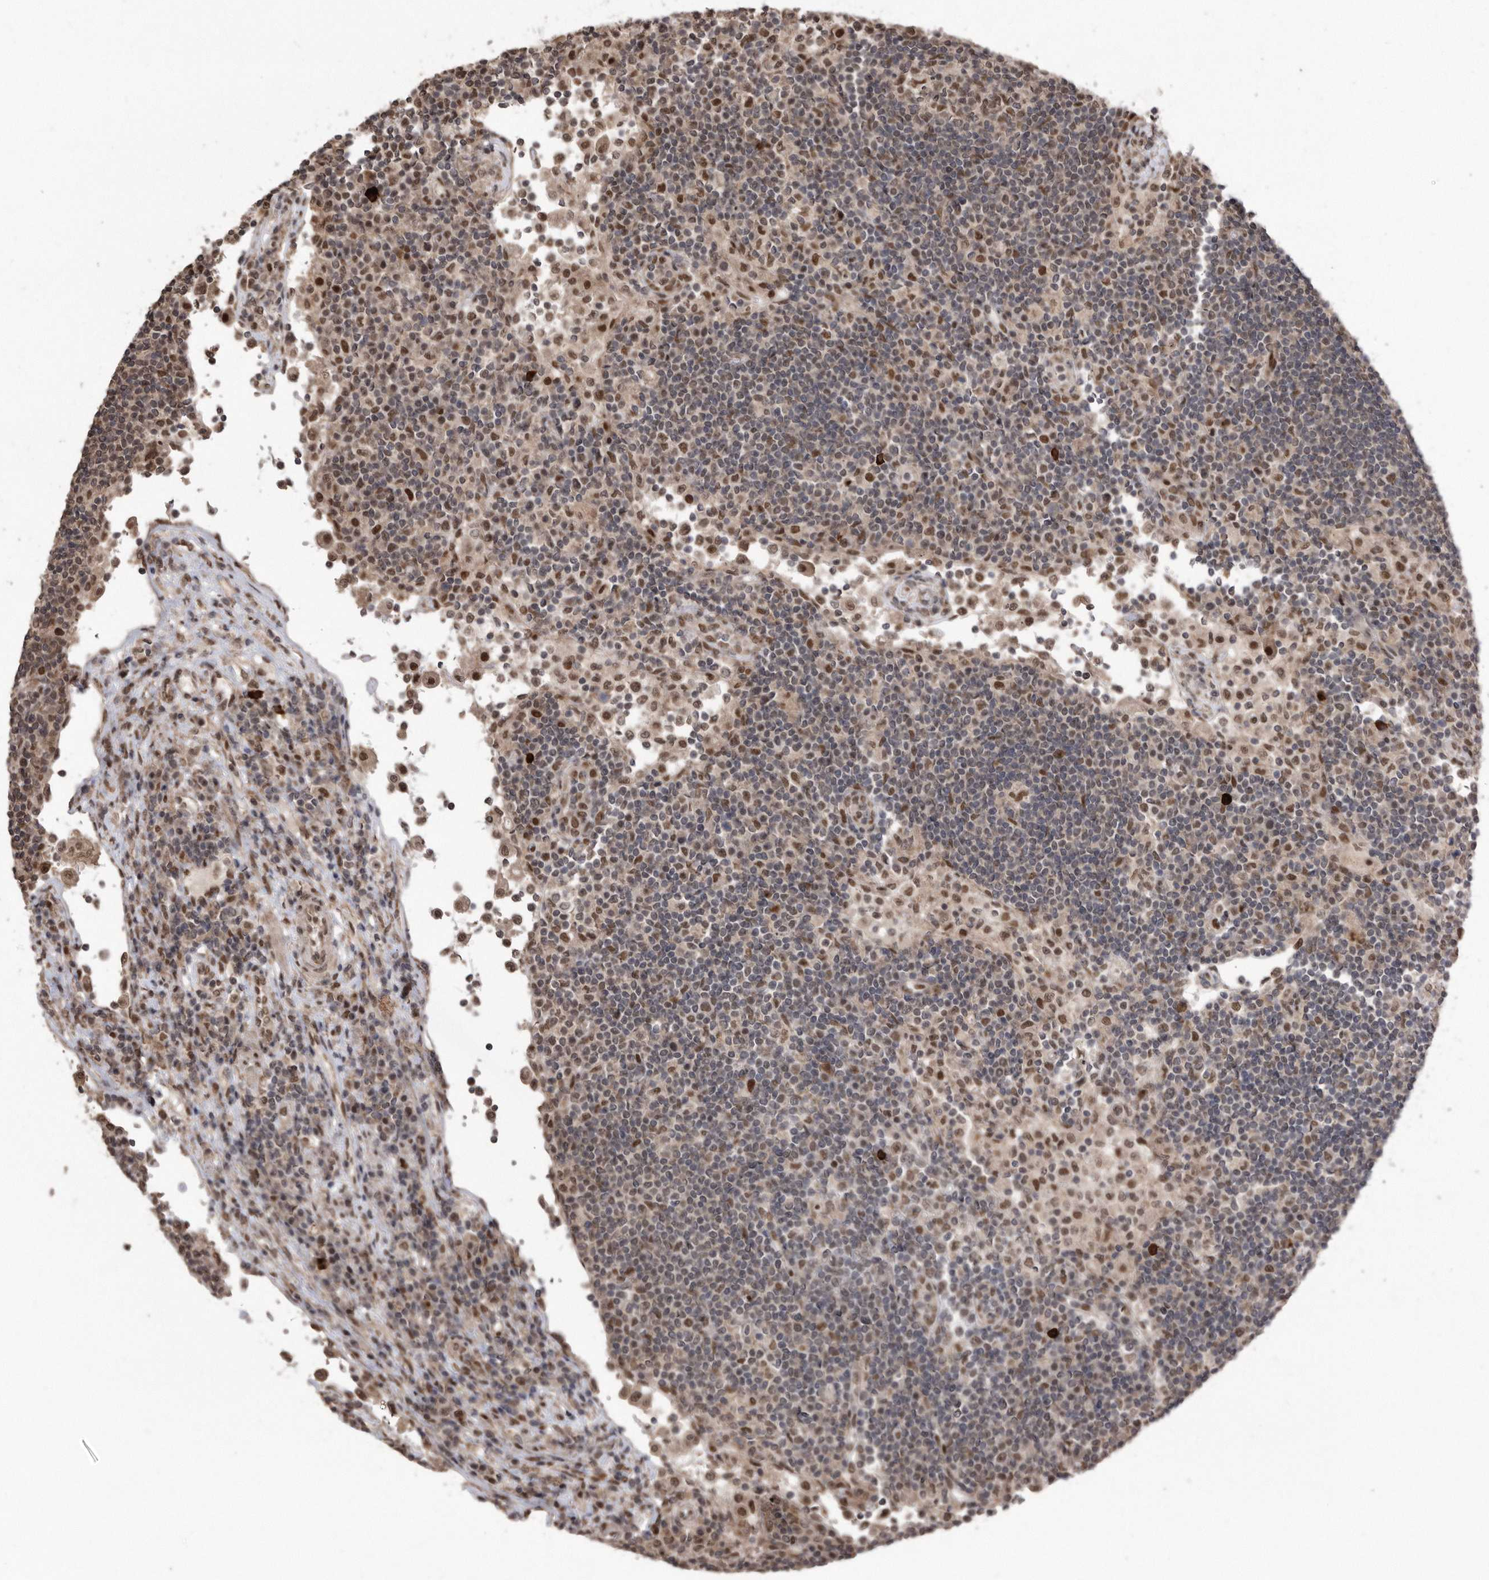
{"staining": {"intensity": "moderate", "quantity": ">75%", "location": "nuclear"}, "tissue": "lymph node", "cell_type": "Germinal center cells", "image_type": "normal", "snomed": [{"axis": "morphology", "description": "Normal tissue, NOS"}, {"axis": "topography", "description": "Lymph node"}], "caption": "A micrograph of human lymph node stained for a protein shows moderate nuclear brown staining in germinal center cells. The staining was performed using DAB (3,3'-diaminobenzidine) to visualize the protein expression in brown, while the nuclei were stained in blue with hematoxylin (Magnification: 20x).", "gene": "TDRD3", "patient": {"sex": "female", "age": 53}}